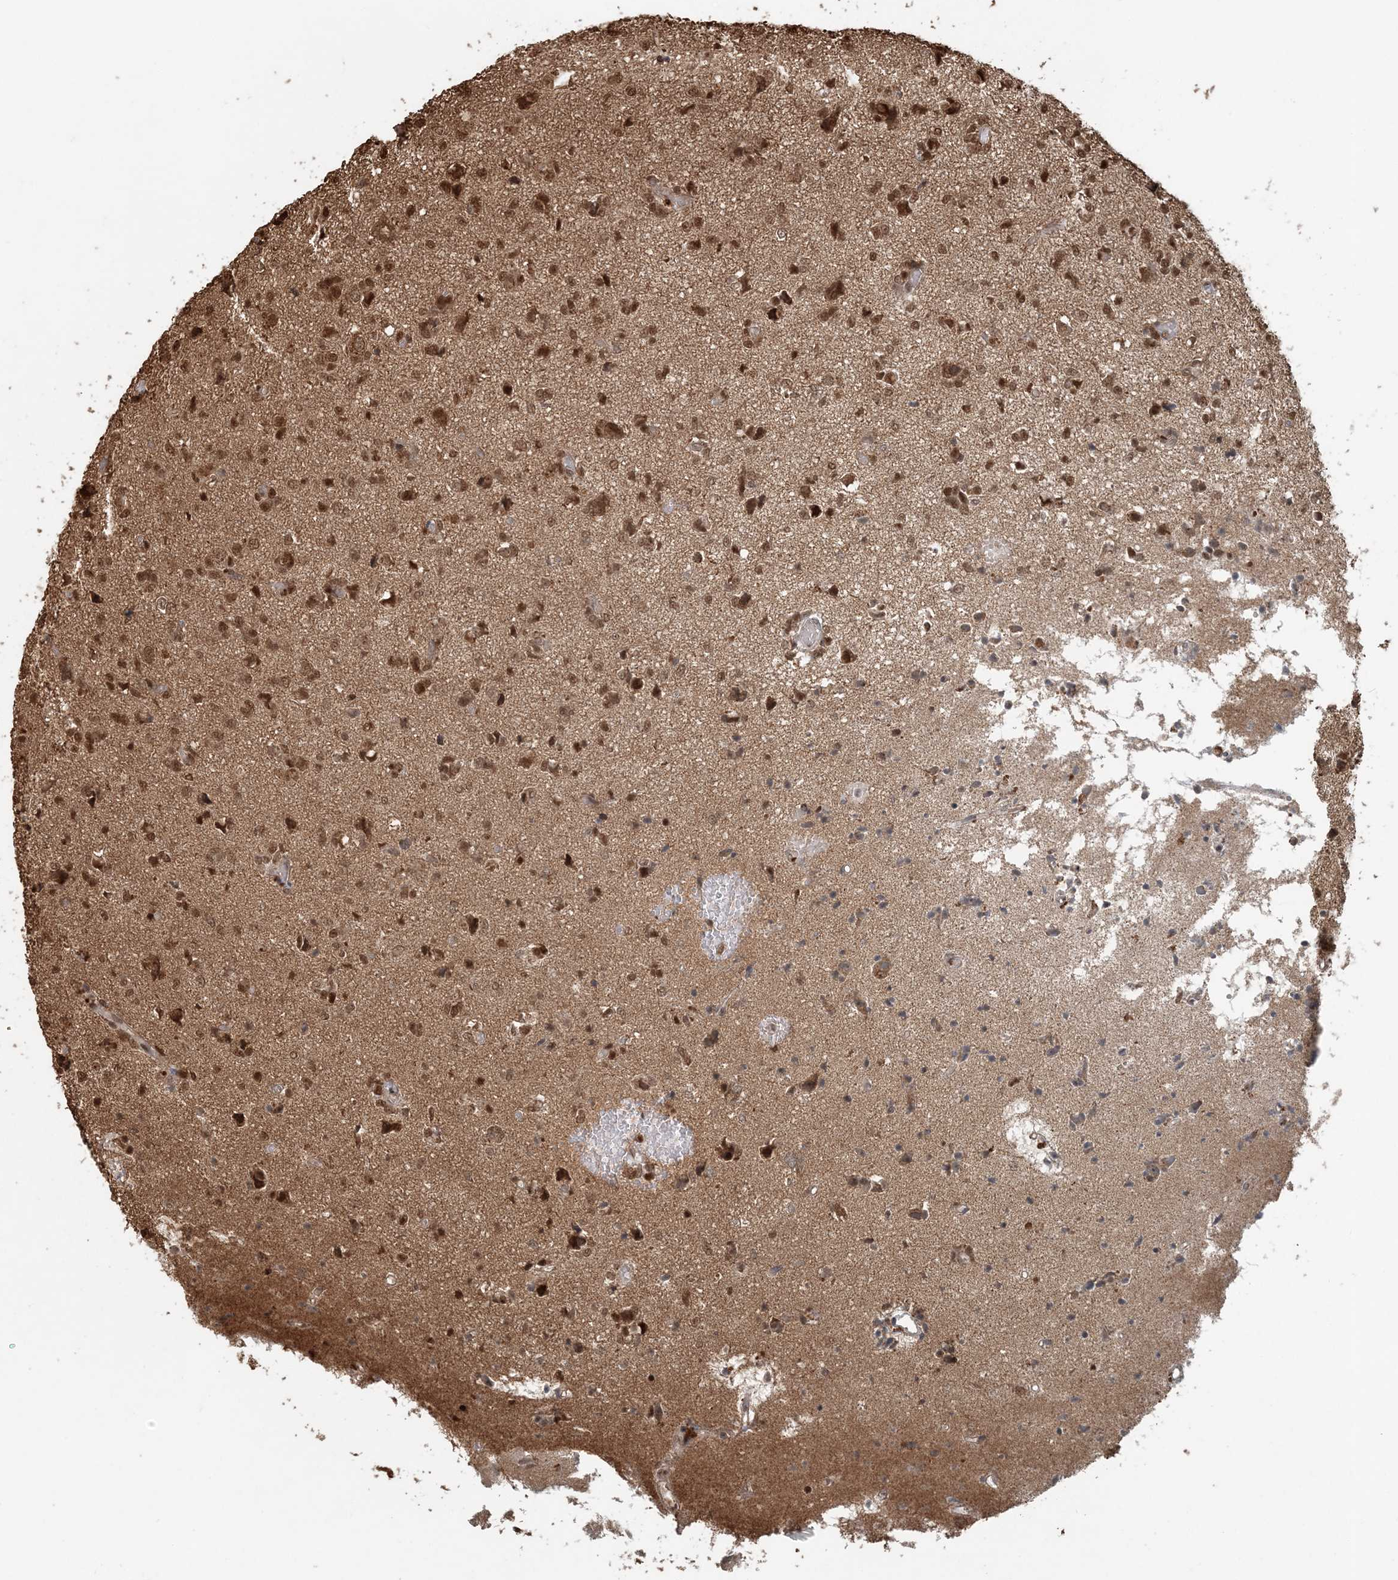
{"staining": {"intensity": "moderate", "quantity": ">75%", "location": "nuclear"}, "tissue": "glioma", "cell_type": "Tumor cells", "image_type": "cancer", "snomed": [{"axis": "morphology", "description": "Glioma, malignant, High grade"}, {"axis": "topography", "description": "Brain"}], "caption": "There is medium levels of moderate nuclear positivity in tumor cells of glioma, as demonstrated by immunohistochemical staining (brown color).", "gene": "ARHGAP35", "patient": {"sex": "female", "age": 59}}